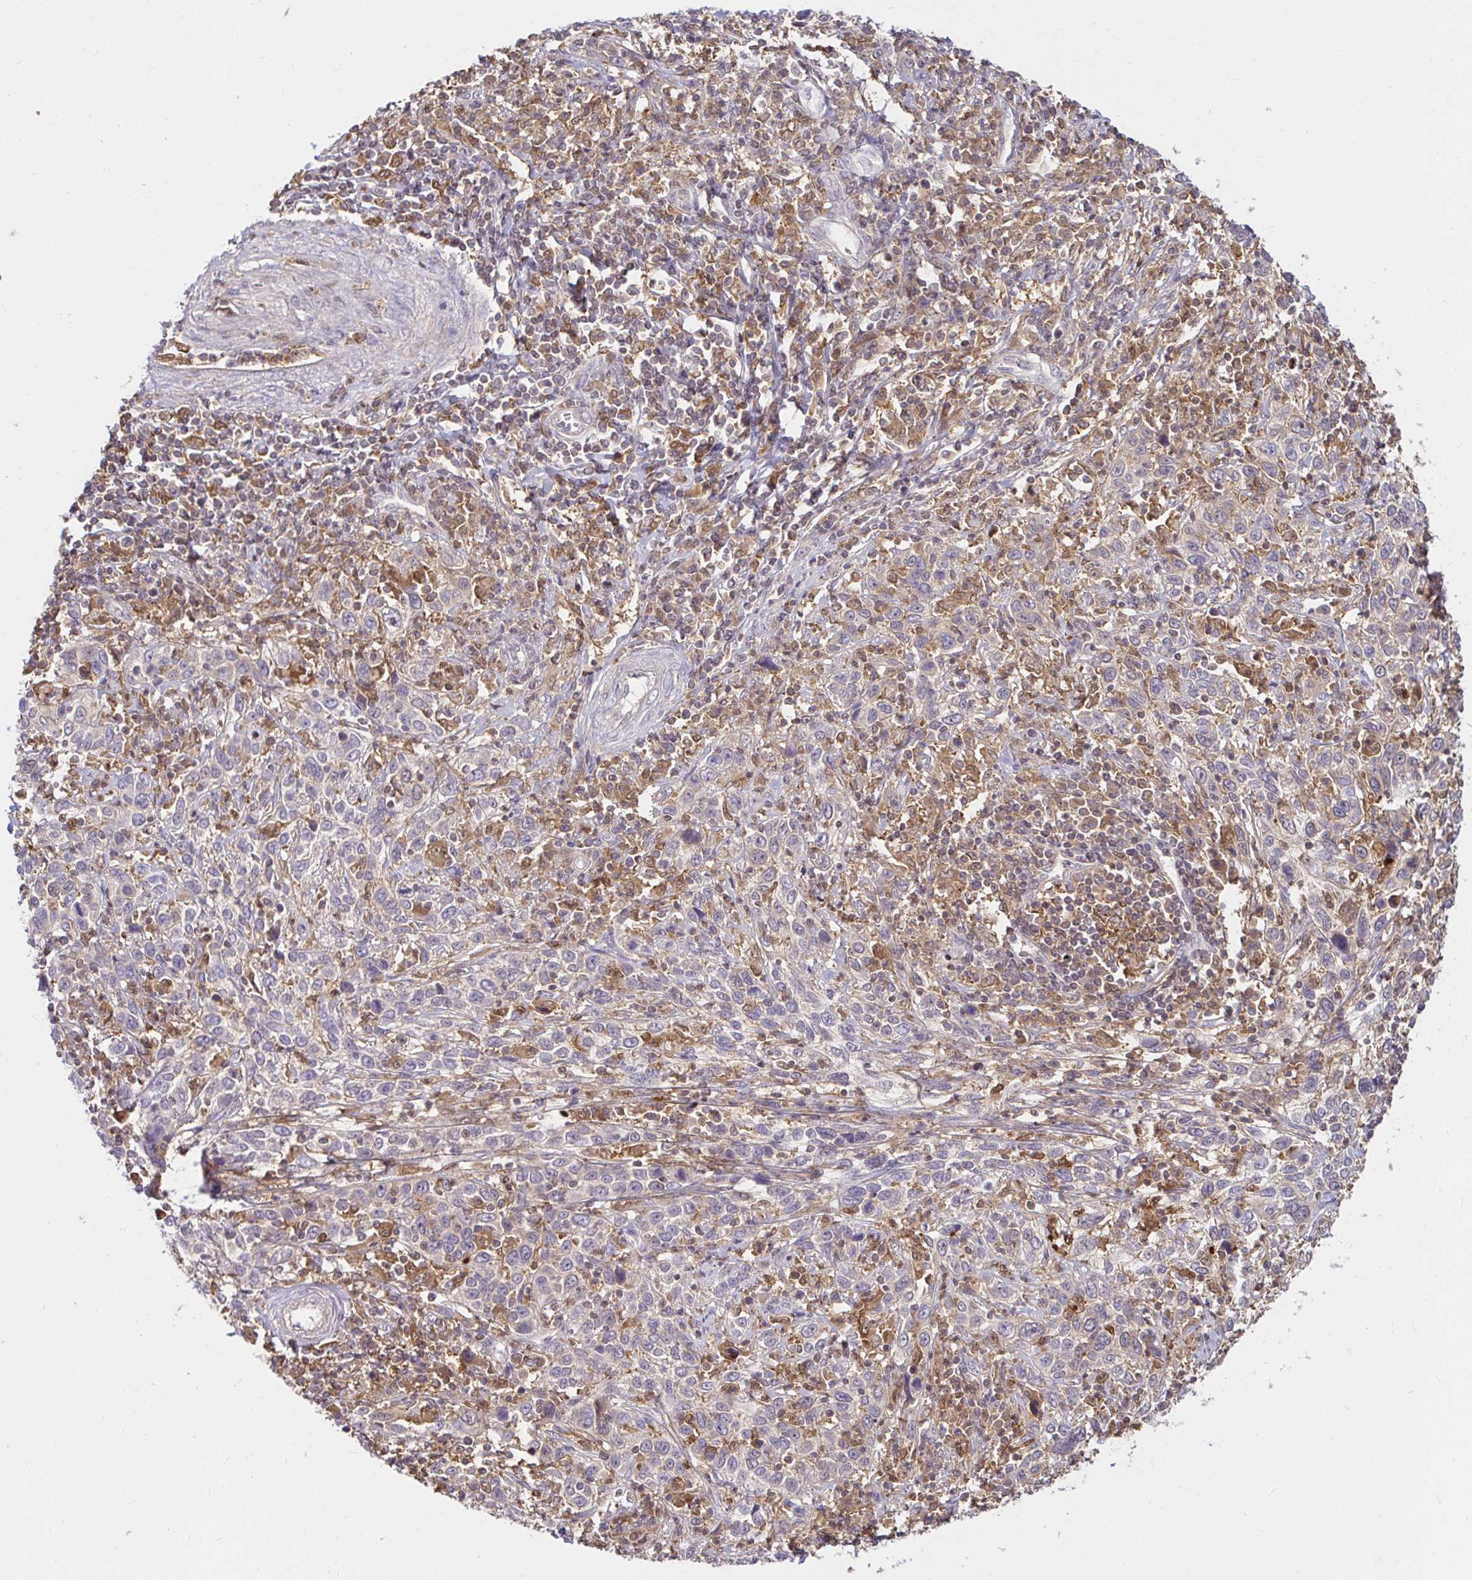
{"staining": {"intensity": "negative", "quantity": "none", "location": "none"}, "tissue": "cervical cancer", "cell_type": "Tumor cells", "image_type": "cancer", "snomed": [{"axis": "morphology", "description": "Squamous cell carcinoma, NOS"}, {"axis": "topography", "description": "Cervix"}], "caption": "Immunohistochemical staining of cervical cancer (squamous cell carcinoma) demonstrates no significant staining in tumor cells.", "gene": "PYCARD", "patient": {"sex": "female", "age": 46}}